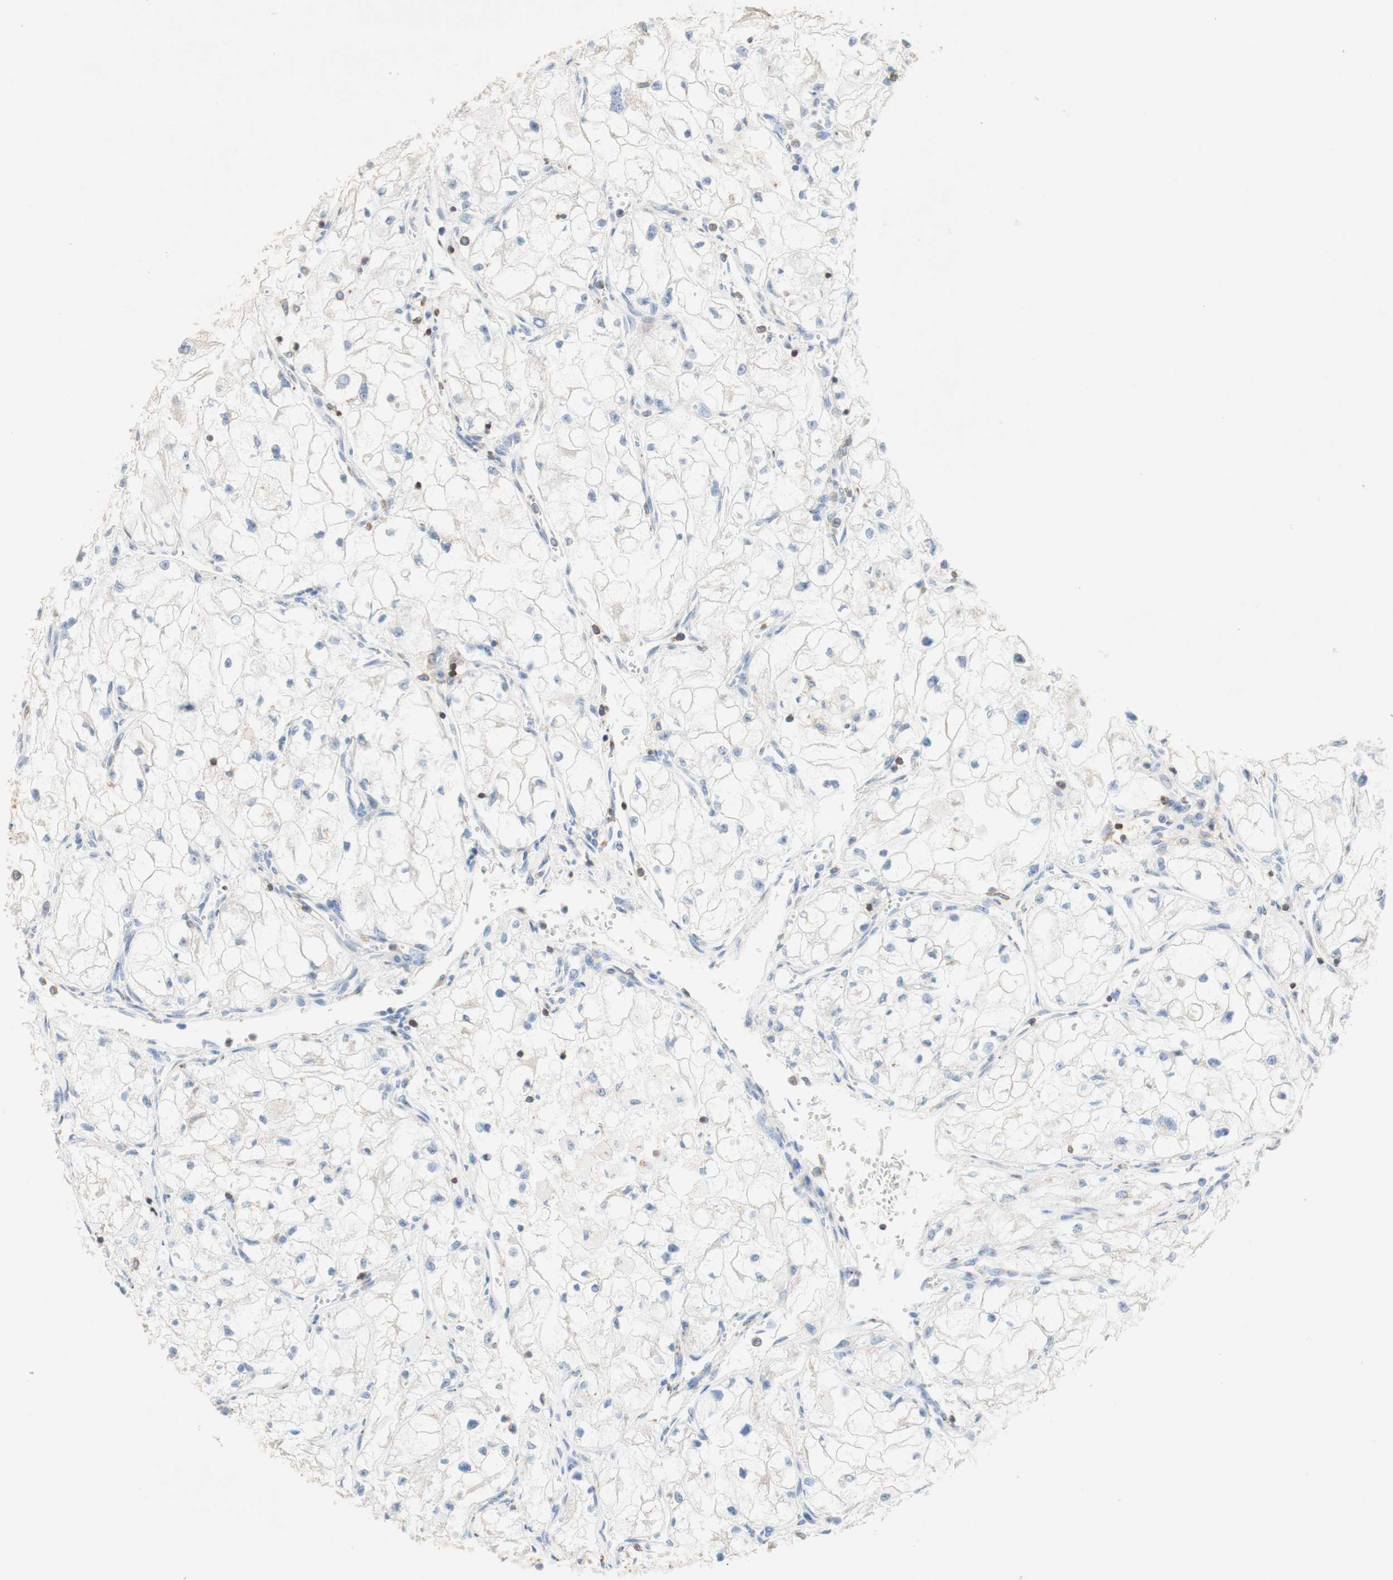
{"staining": {"intensity": "negative", "quantity": "none", "location": "none"}, "tissue": "renal cancer", "cell_type": "Tumor cells", "image_type": "cancer", "snomed": [{"axis": "morphology", "description": "Adenocarcinoma, NOS"}, {"axis": "topography", "description": "Kidney"}], "caption": "High magnification brightfield microscopy of adenocarcinoma (renal) stained with DAB (brown) and counterstained with hematoxylin (blue): tumor cells show no significant positivity.", "gene": "SPINK6", "patient": {"sex": "female", "age": 70}}